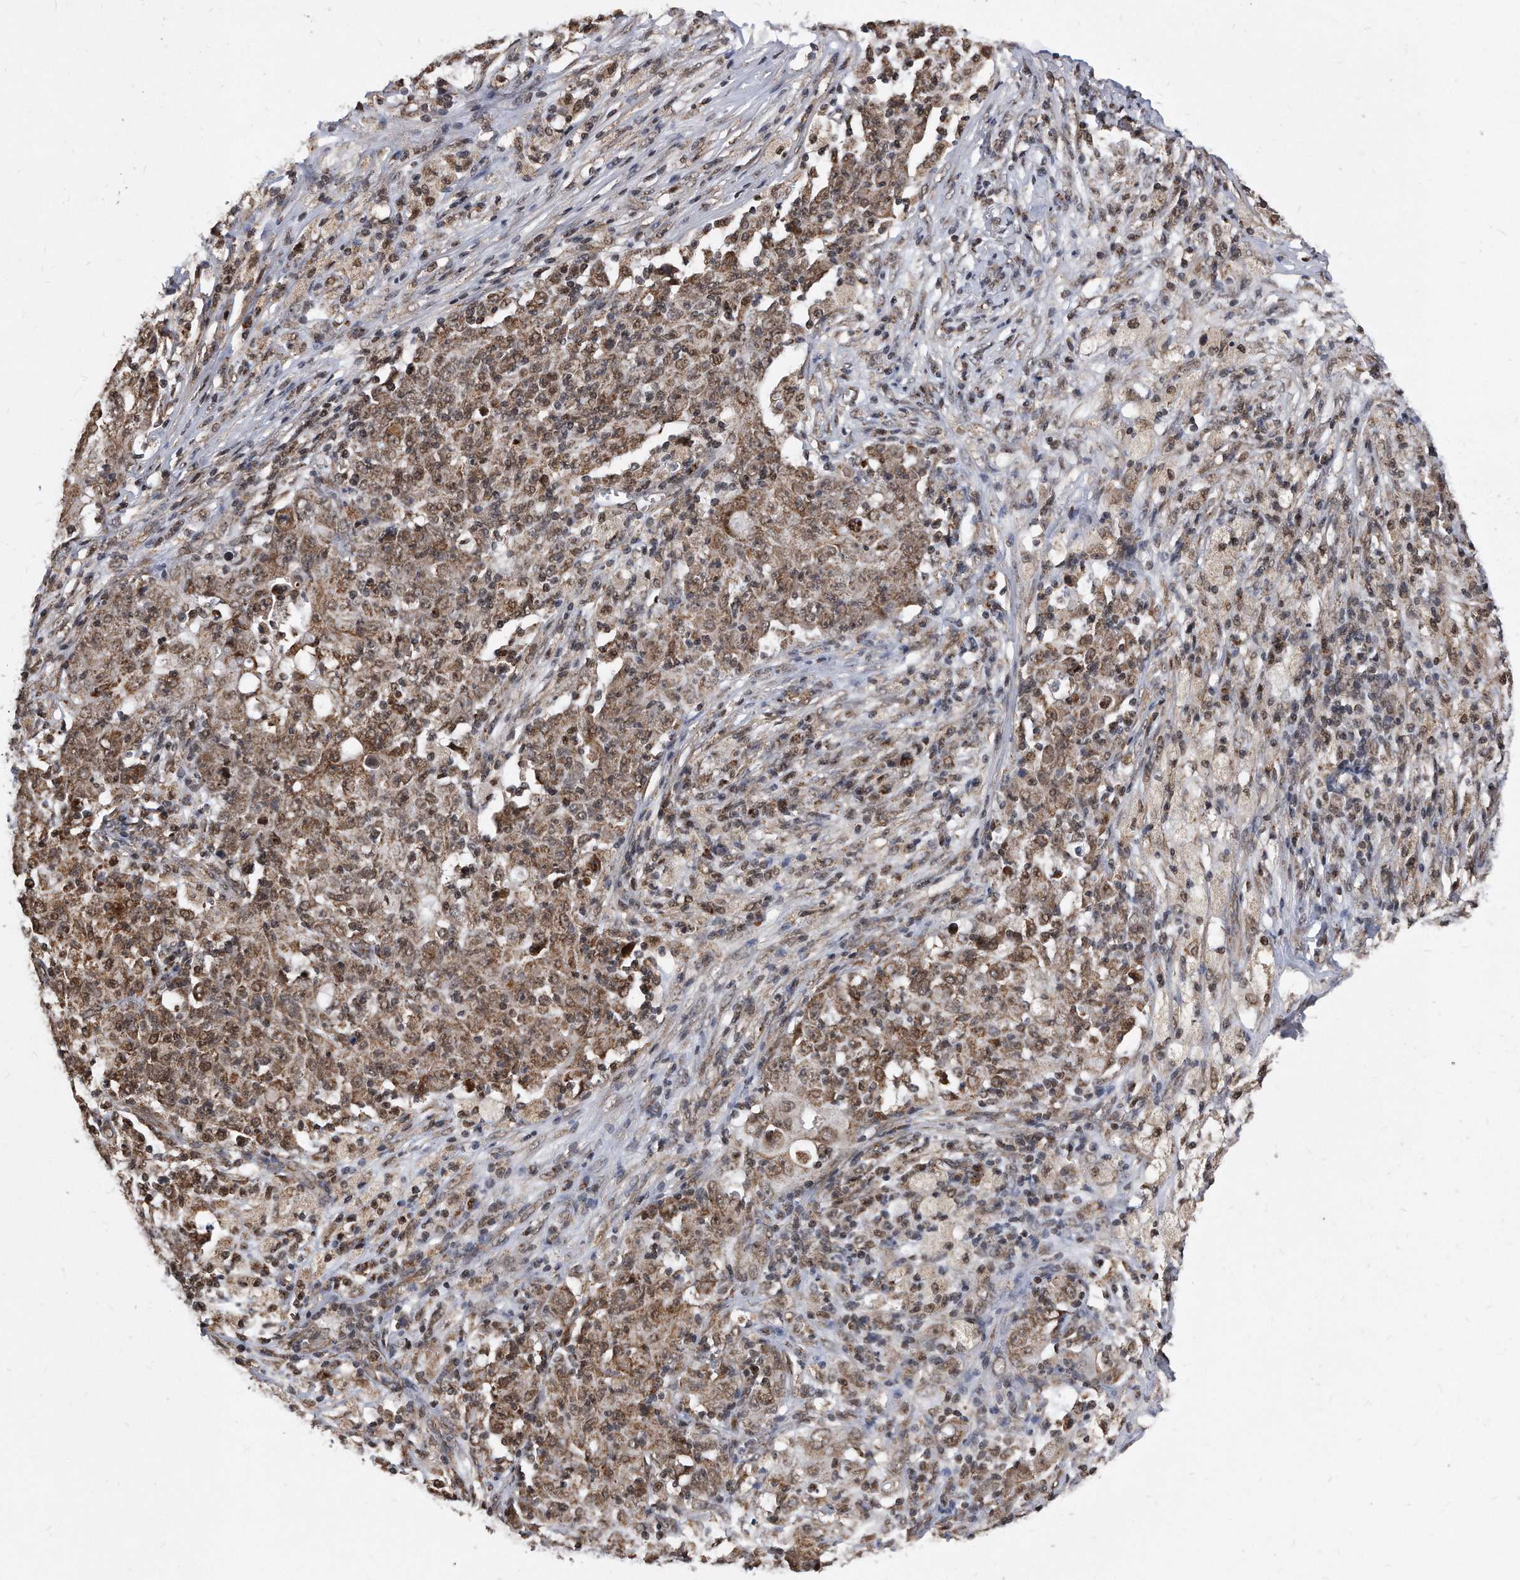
{"staining": {"intensity": "moderate", "quantity": ">75%", "location": "cytoplasmic/membranous,nuclear"}, "tissue": "ovarian cancer", "cell_type": "Tumor cells", "image_type": "cancer", "snomed": [{"axis": "morphology", "description": "Carcinoma, endometroid"}, {"axis": "topography", "description": "Ovary"}], "caption": "Immunohistochemistry of endometroid carcinoma (ovarian) exhibits medium levels of moderate cytoplasmic/membranous and nuclear staining in about >75% of tumor cells.", "gene": "DUSP22", "patient": {"sex": "female", "age": 42}}